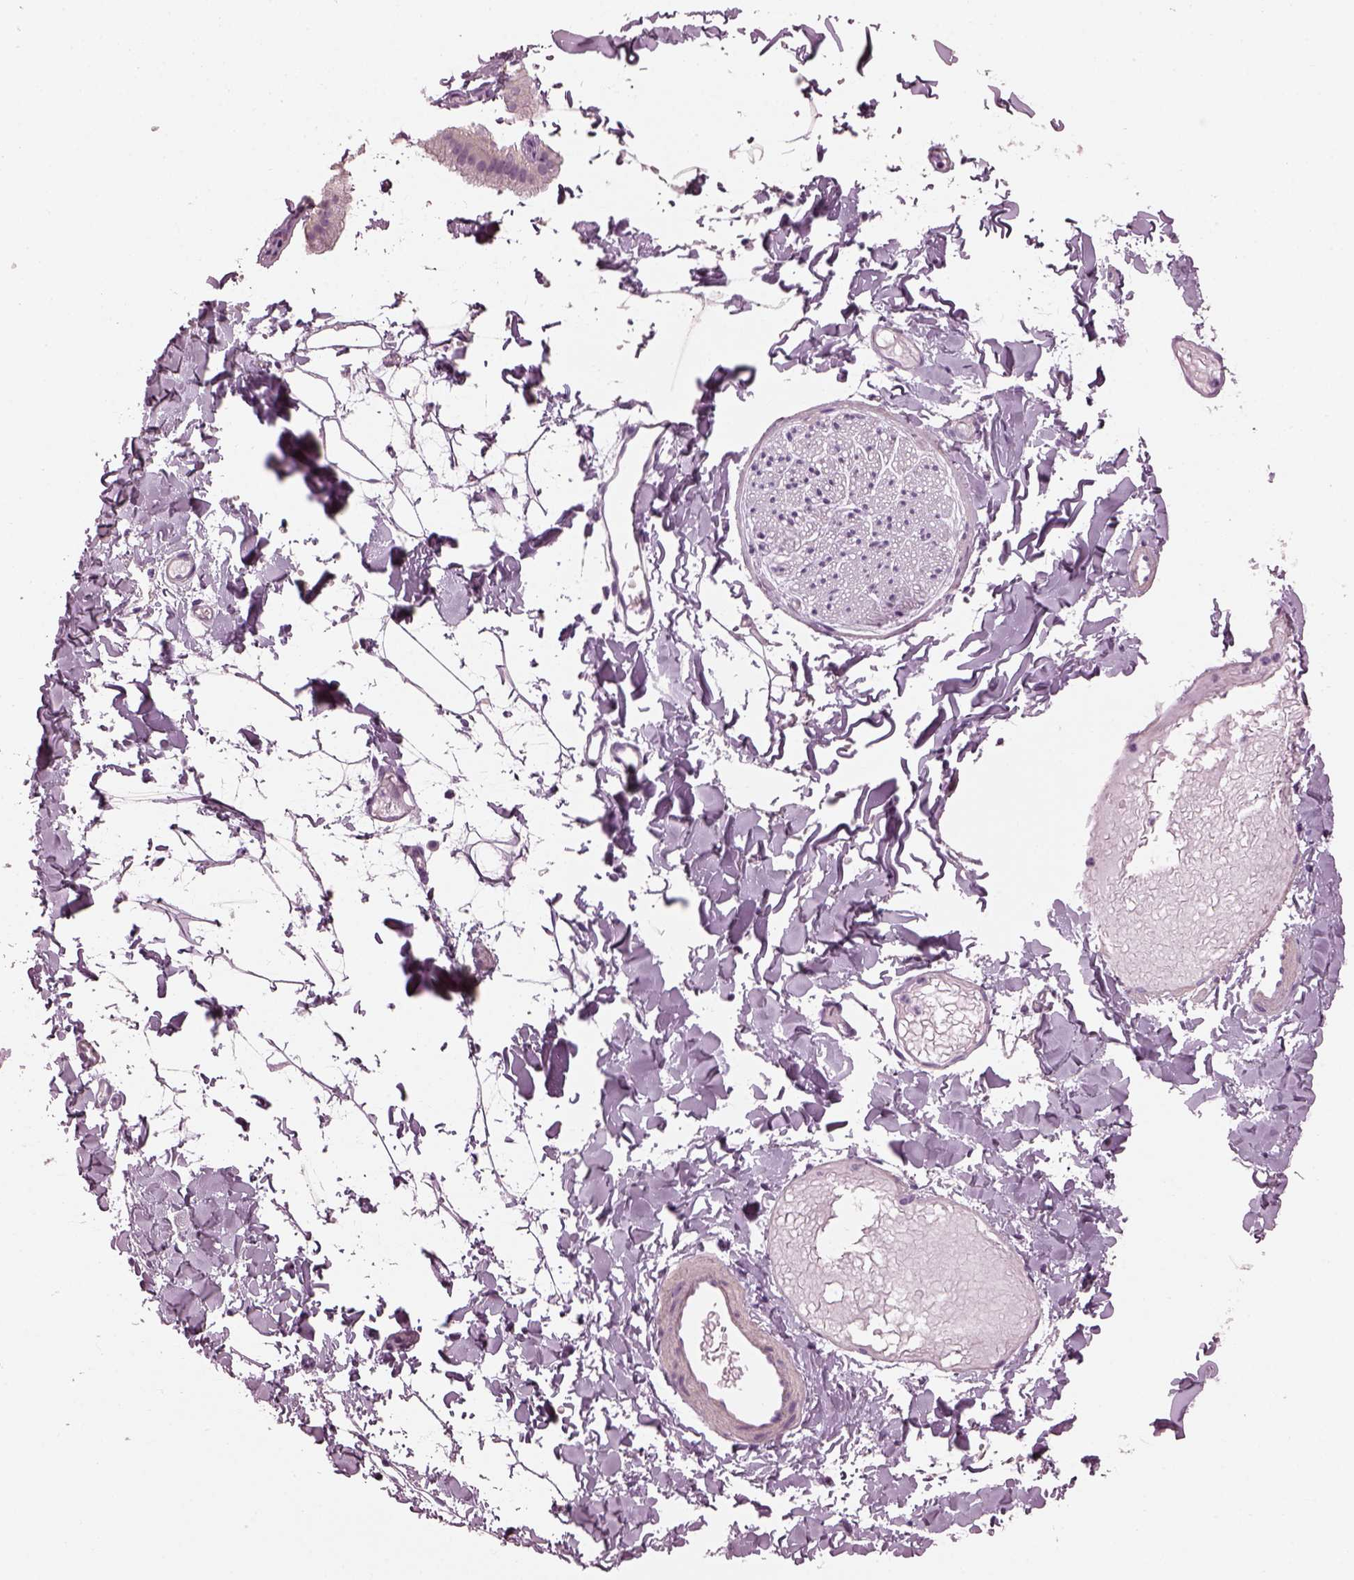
{"staining": {"intensity": "negative", "quantity": "none", "location": "none"}, "tissue": "adipose tissue", "cell_type": "Adipocytes", "image_type": "normal", "snomed": [{"axis": "morphology", "description": "Normal tissue, NOS"}, {"axis": "topography", "description": "Gallbladder"}, {"axis": "topography", "description": "Peripheral nerve tissue"}], "caption": "An IHC micrograph of benign adipose tissue is shown. There is no staining in adipocytes of adipose tissue.", "gene": "BFSP1", "patient": {"sex": "female", "age": 45}}